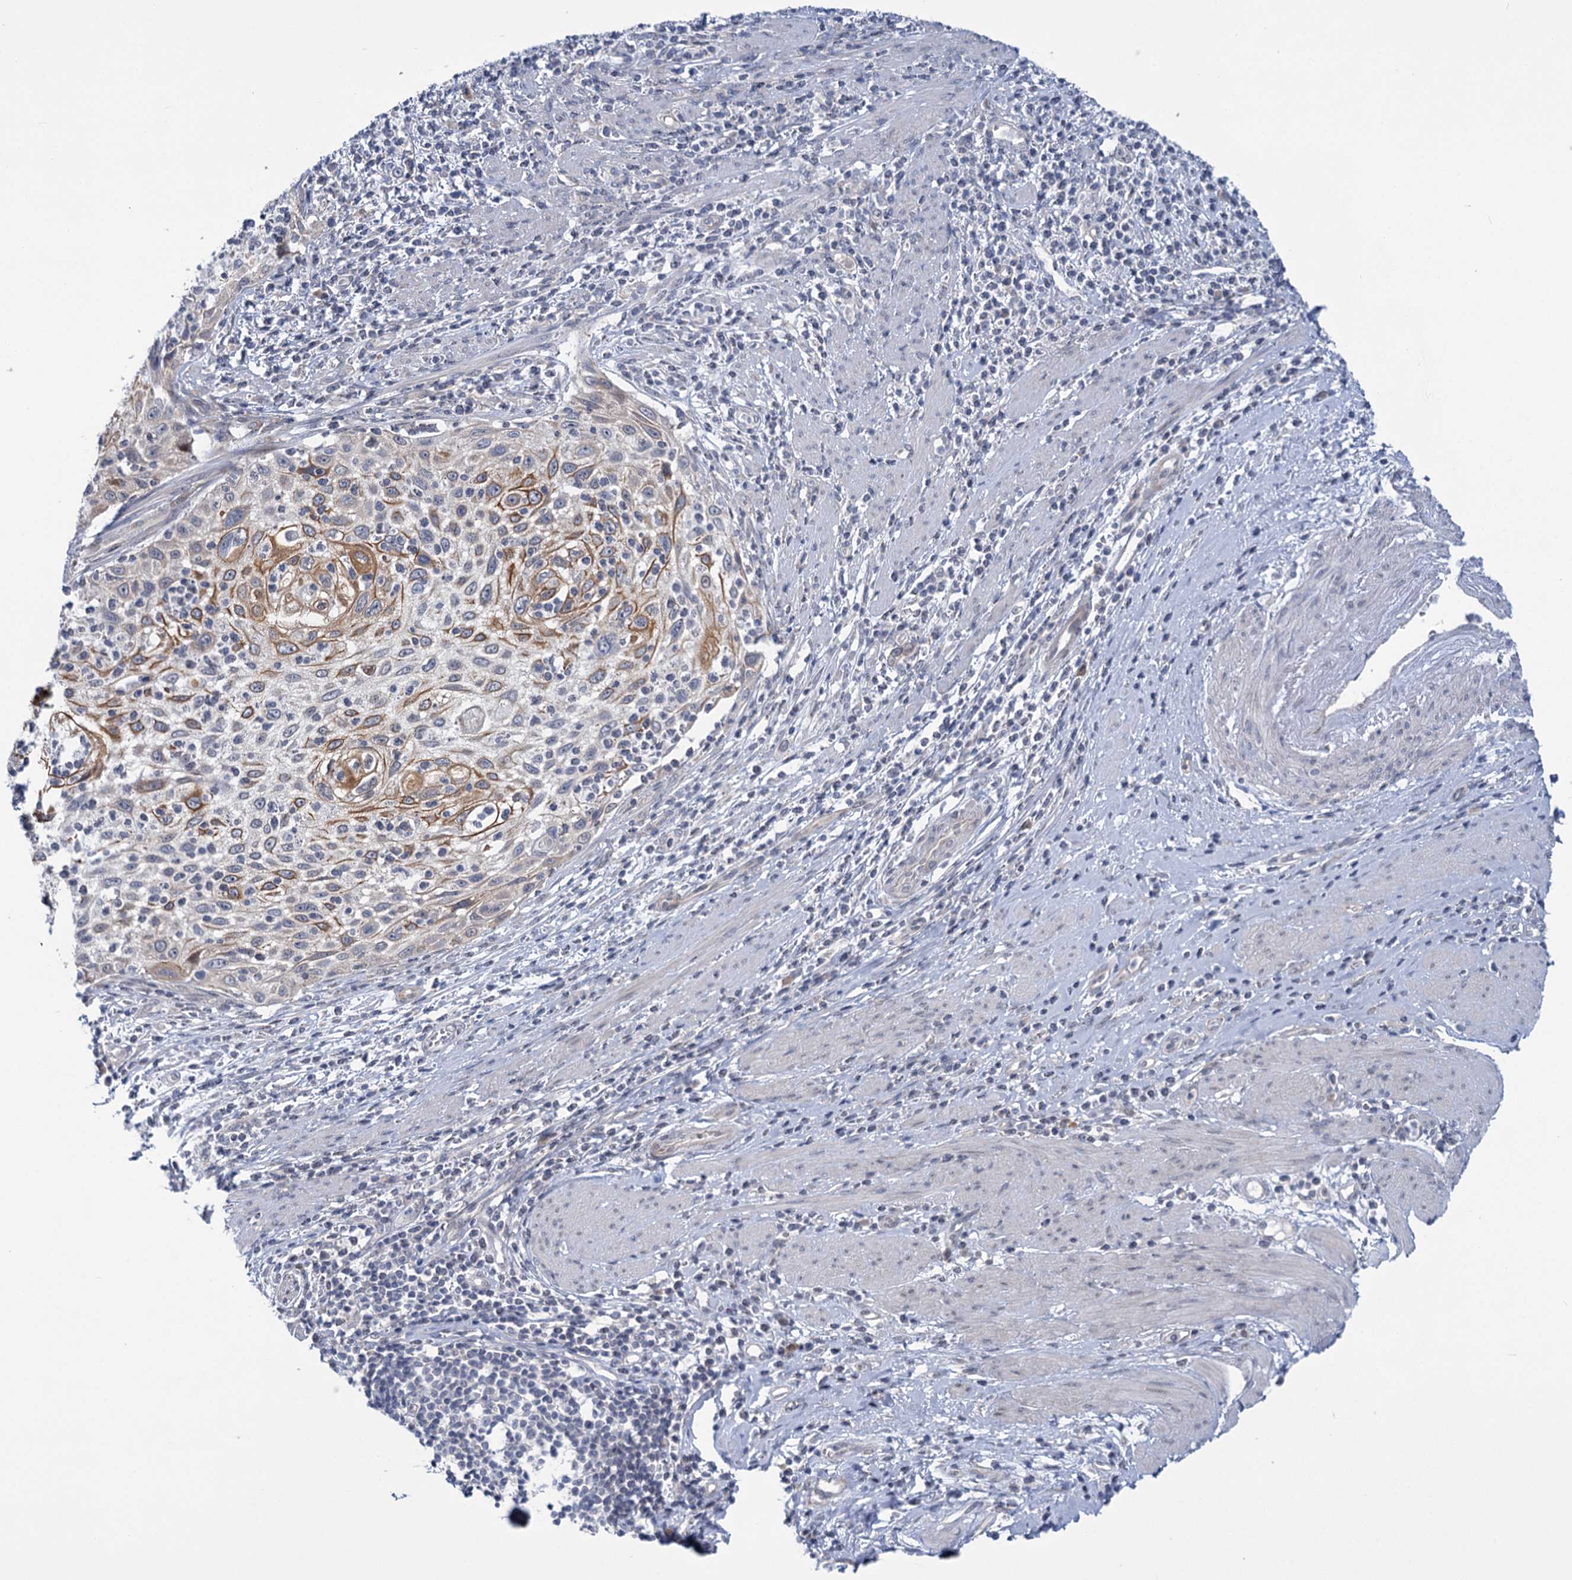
{"staining": {"intensity": "moderate", "quantity": "<25%", "location": "cytoplasmic/membranous"}, "tissue": "cervical cancer", "cell_type": "Tumor cells", "image_type": "cancer", "snomed": [{"axis": "morphology", "description": "Squamous cell carcinoma, NOS"}, {"axis": "topography", "description": "Cervix"}], "caption": "Immunohistochemical staining of cervical cancer (squamous cell carcinoma) demonstrates low levels of moderate cytoplasmic/membranous expression in approximately <25% of tumor cells.", "gene": "MBLAC2", "patient": {"sex": "female", "age": 70}}